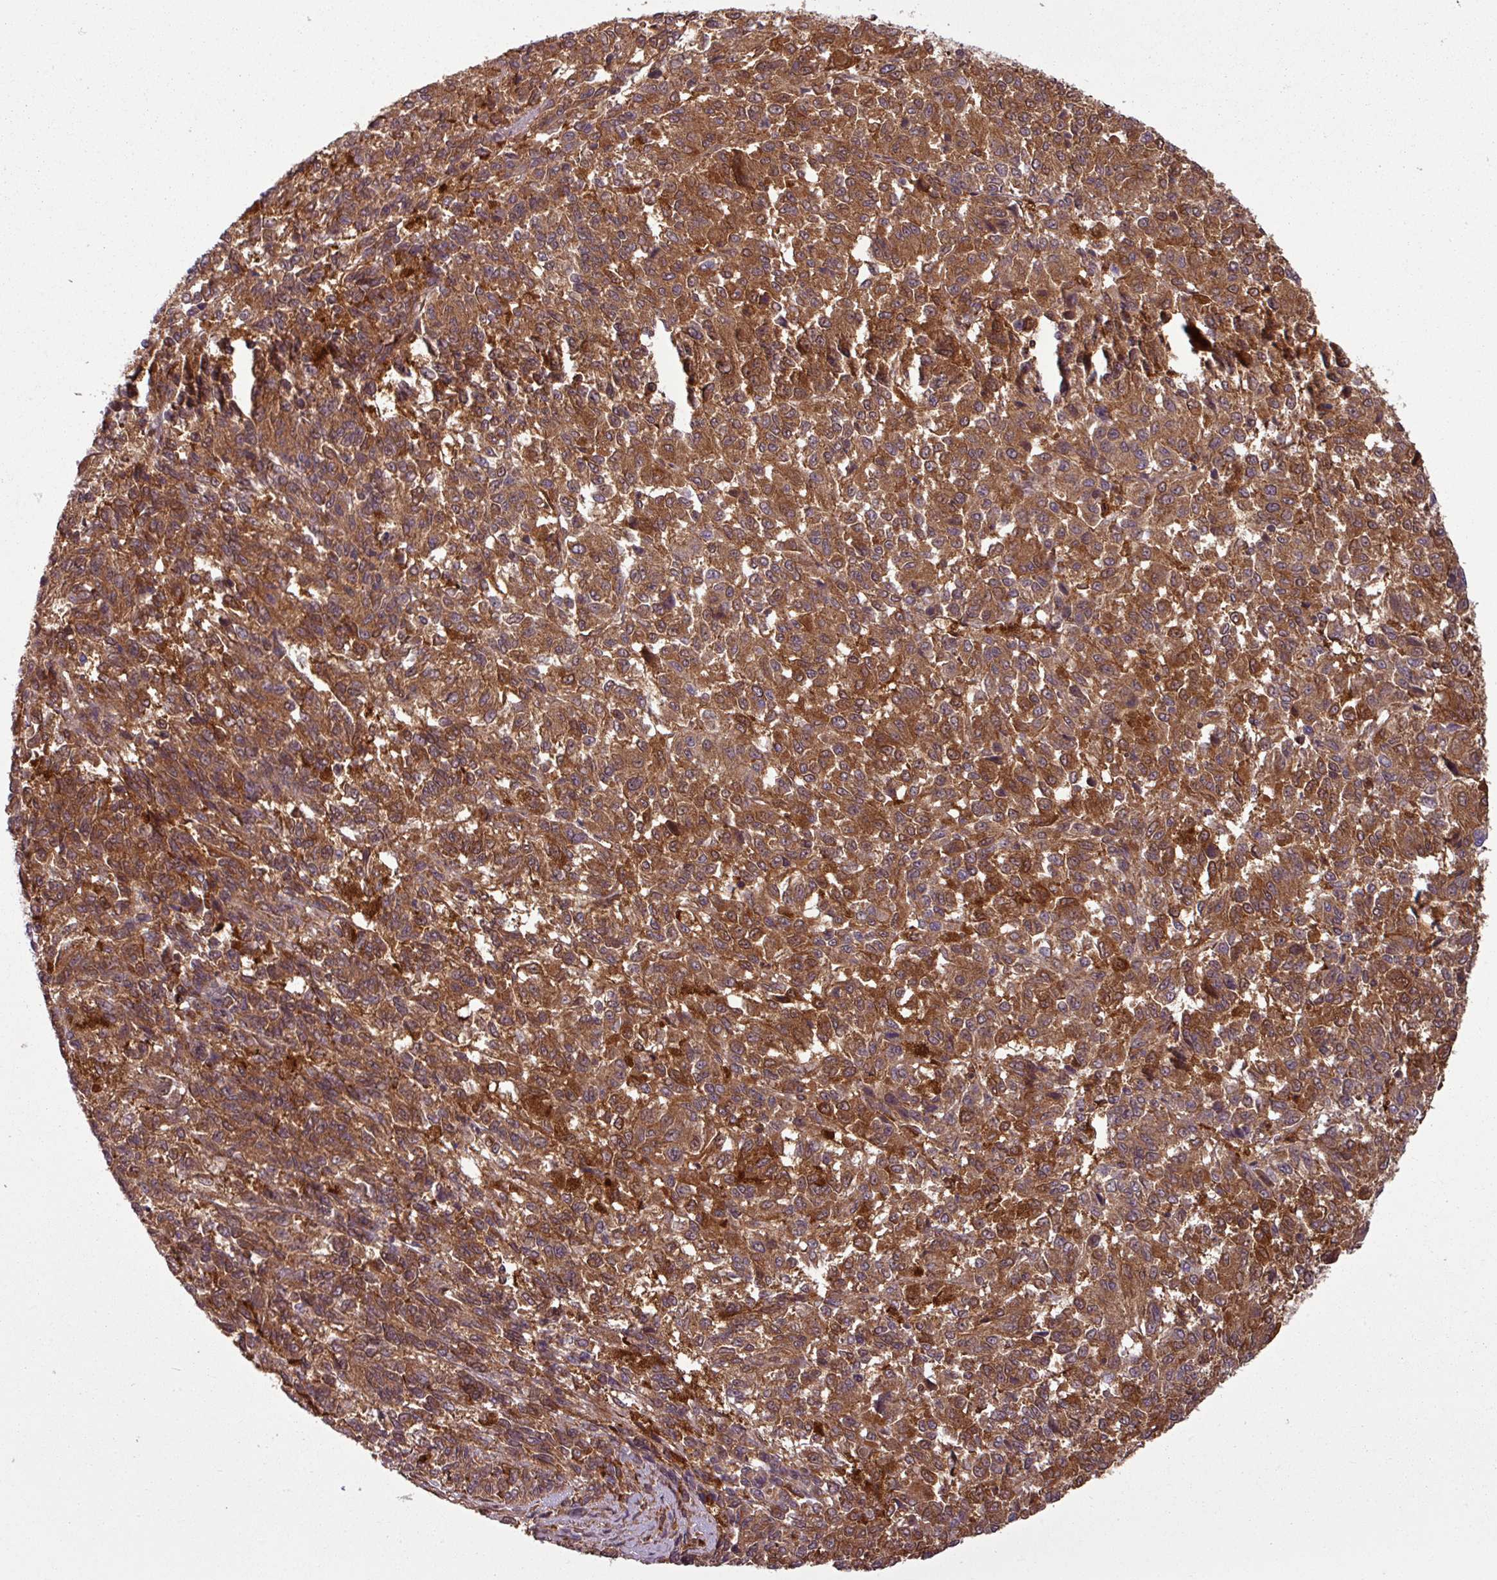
{"staining": {"intensity": "moderate", "quantity": ">75%", "location": "cytoplasmic/membranous"}, "tissue": "melanoma", "cell_type": "Tumor cells", "image_type": "cancer", "snomed": [{"axis": "morphology", "description": "Malignant melanoma, Metastatic site"}, {"axis": "topography", "description": "Lung"}], "caption": "Protein expression analysis of human melanoma reveals moderate cytoplasmic/membranous expression in about >75% of tumor cells.", "gene": "SH3BGRL", "patient": {"sex": "male", "age": 64}}